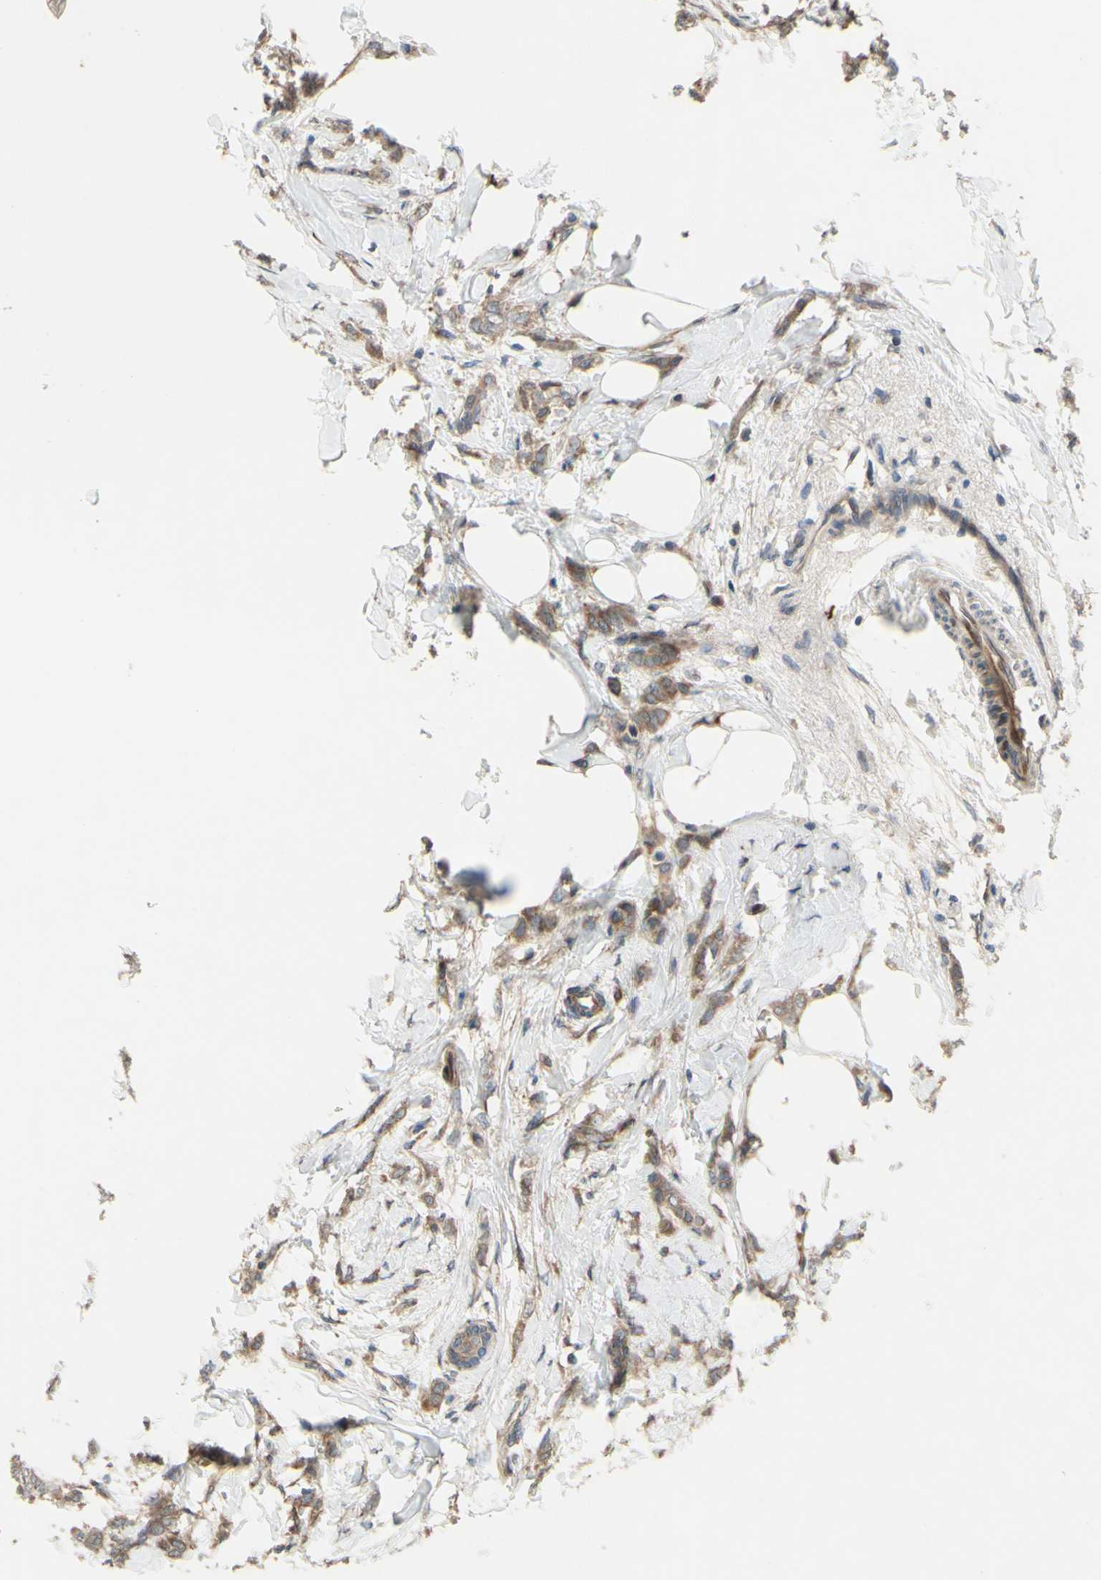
{"staining": {"intensity": "moderate", "quantity": ">75%", "location": "cytoplasmic/membranous"}, "tissue": "breast cancer", "cell_type": "Tumor cells", "image_type": "cancer", "snomed": [{"axis": "morphology", "description": "Lobular carcinoma, in situ"}, {"axis": "morphology", "description": "Lobular carcinoma"}, {"axis": "topography", "description": "Breast"}], "caption": "Approximately >75% of tumor cells in human breast cancer (lobular carcinoma in situ) show moderate cytoplasmic/membranous protein expression as visualized by brown immunohistochemical staining.", "gene": "SPTLC1", "patient": {"sex": "female", "age": 41}}